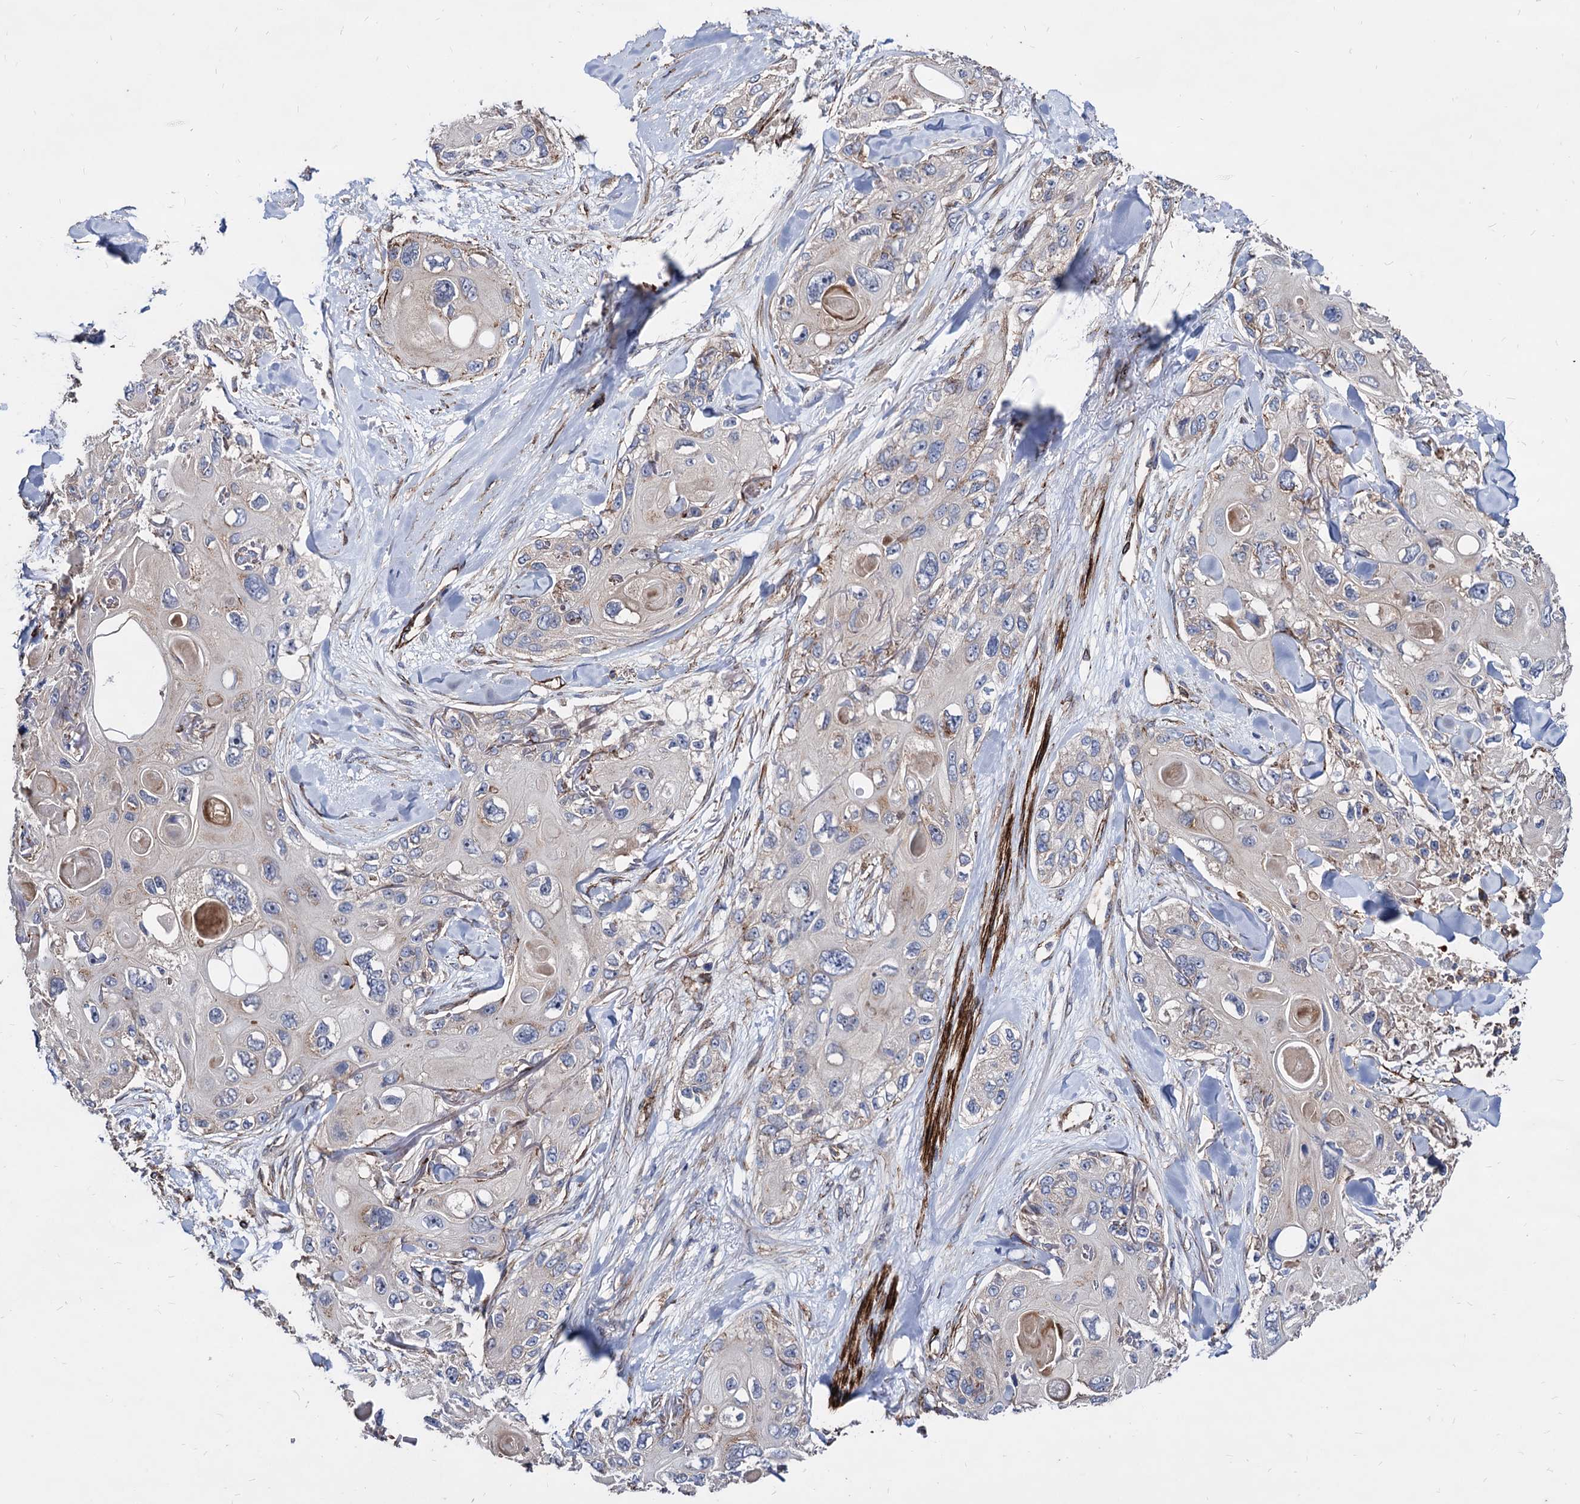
{"staining": {"intensity": "weak", "quantity": "<25%", "location": "cytoplasmic/membranous"}, "tissue": "skin cancer", "cell_type": "Tumor cells", "image_type": "cancer", "snomed": [{"axis": "morphology", "description": "Normal tissue, NOS"}, {"axis": "morphology", "description": "Squamous cell carcinoma, NOS"}, {"axis": "topography", "description": "Skin"}], "caption": "Human skin cancer (squamous cell carcinoma) stained for a protein using immunohistochemistry (IHC) reveals no expression in tumor cells.", "gene": "WDR11", "patient": {"sex": "male", "age": 72}}